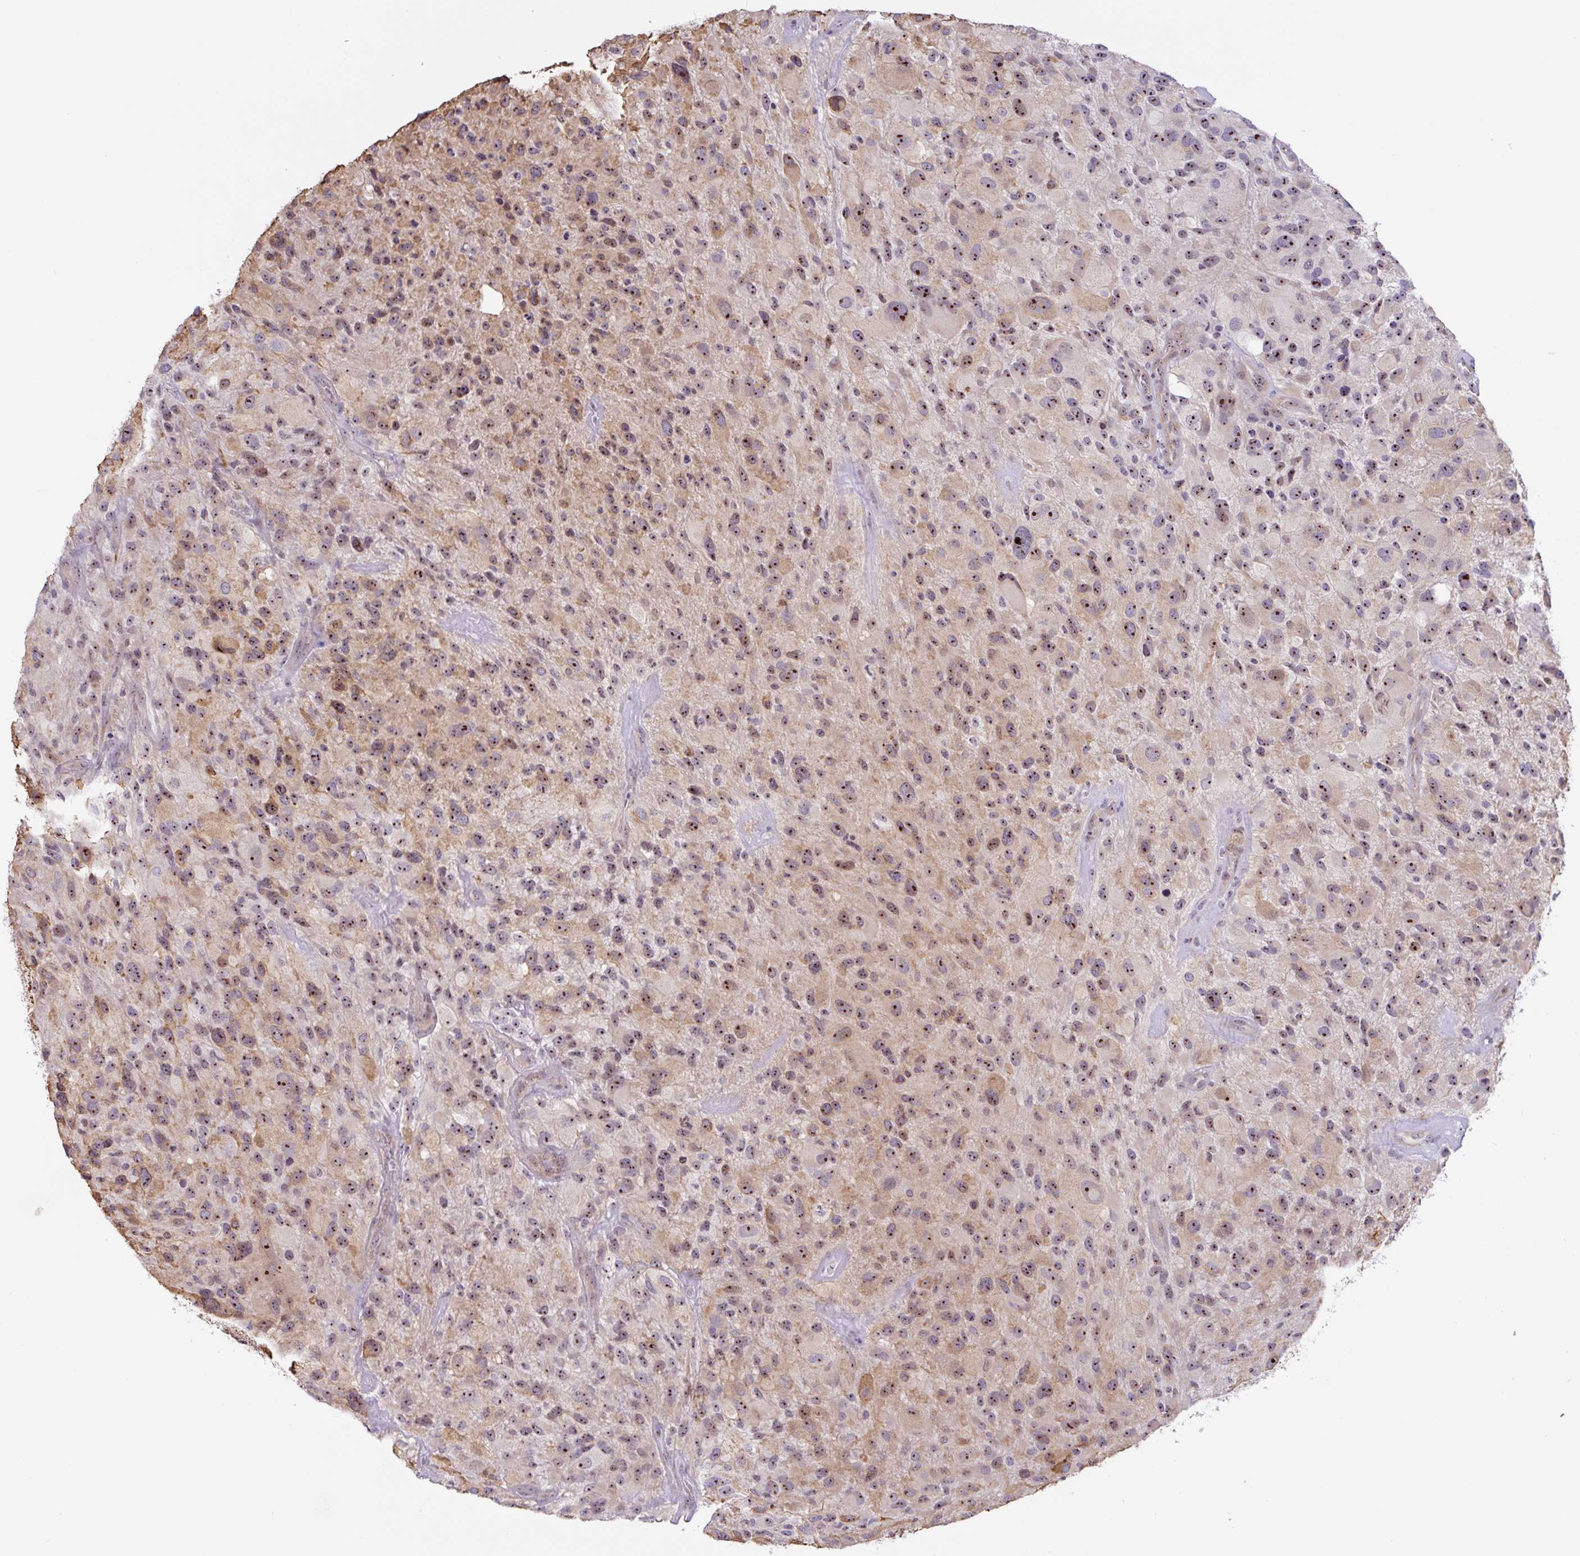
{"staining": {"intensity": "strong", "quantity": ">75%", "location": "cytoplasmic/membranous,nuclear"}, "tissue": "glioma", "cell_type": "Tumor cells", "image_type": "cancer", "snomed": [{"axis": "morphology", "description": "Glioma, malignant, High grade"}, {"axis": "topography", "description": "Brain"}], "caption": "Immunohistochemical staining of human glioma reveals high levels of strong cytoplasmic/membranous and nuclear protein staining in approximately >75% of tumor cells.", "gene": "MXRA8", "patient": {"sex": "female", "age": 67}}